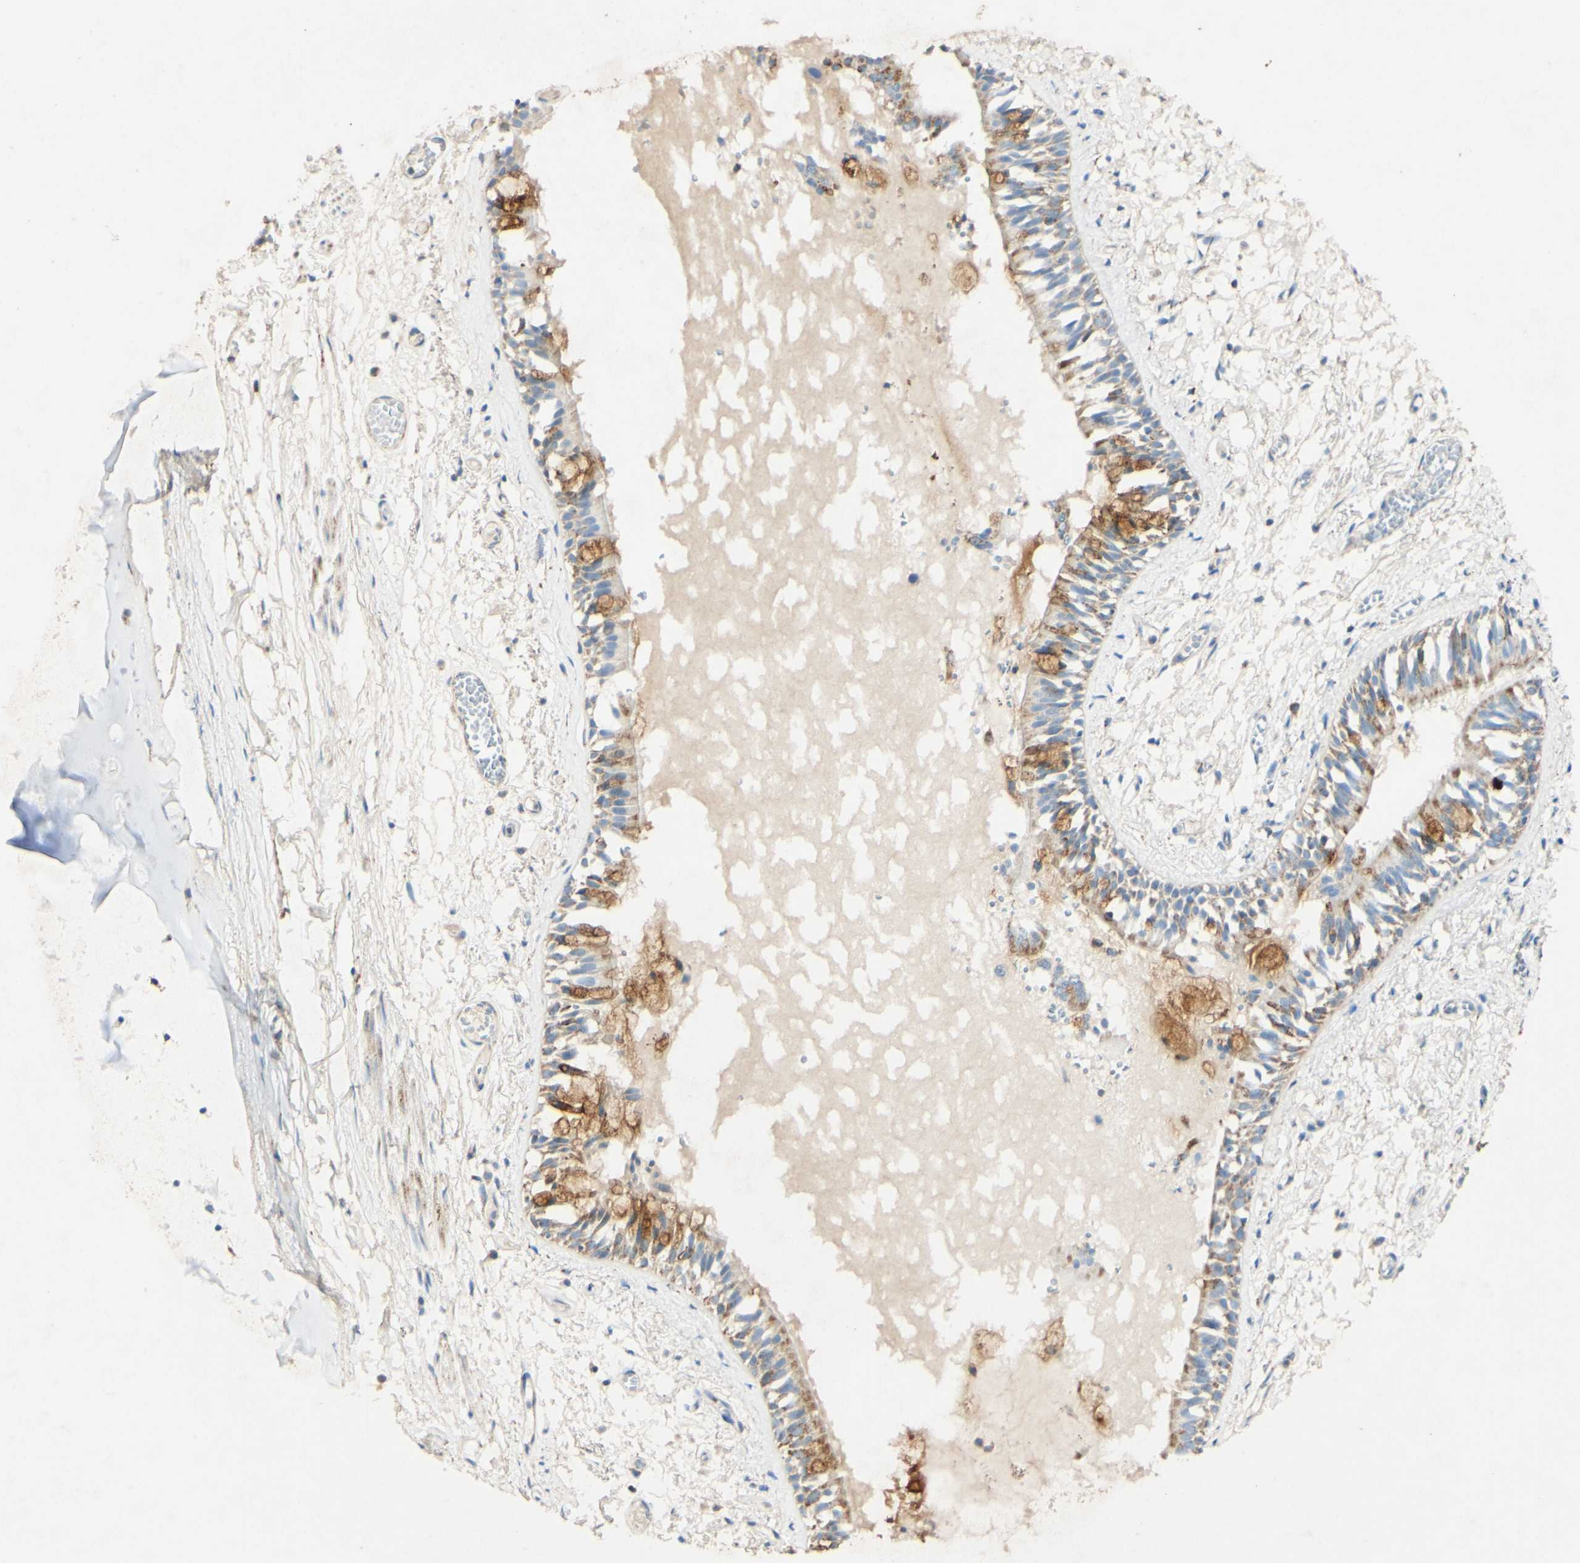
{"staining": {"intensity": "strong", "quantity": ">75%", "location": "cytoplasmic/membranous"}, "tissue": "bronchus", "cell_type": "Respiratory epithelial cells", "image_type": "normal", "snomed": [{"axis": "morphology", "description": "Normal tissue, NOS"}, {"axis": "morphology", "description": "Inflammation, NOS"}, {"axis": "topography", "description": "Cartilage tissue"}, {"axis": "topography", "description": "Lung"}], "caption": "A photomicrograph showing strong cytoplasmic/membranous expression in approximately >75% of respiratory epithelial cells in normal bronchus, as visualized by brown immunohistochemical staining.", "gene": "OXCT1", "patient": {"sex": "male", "age": 71}}